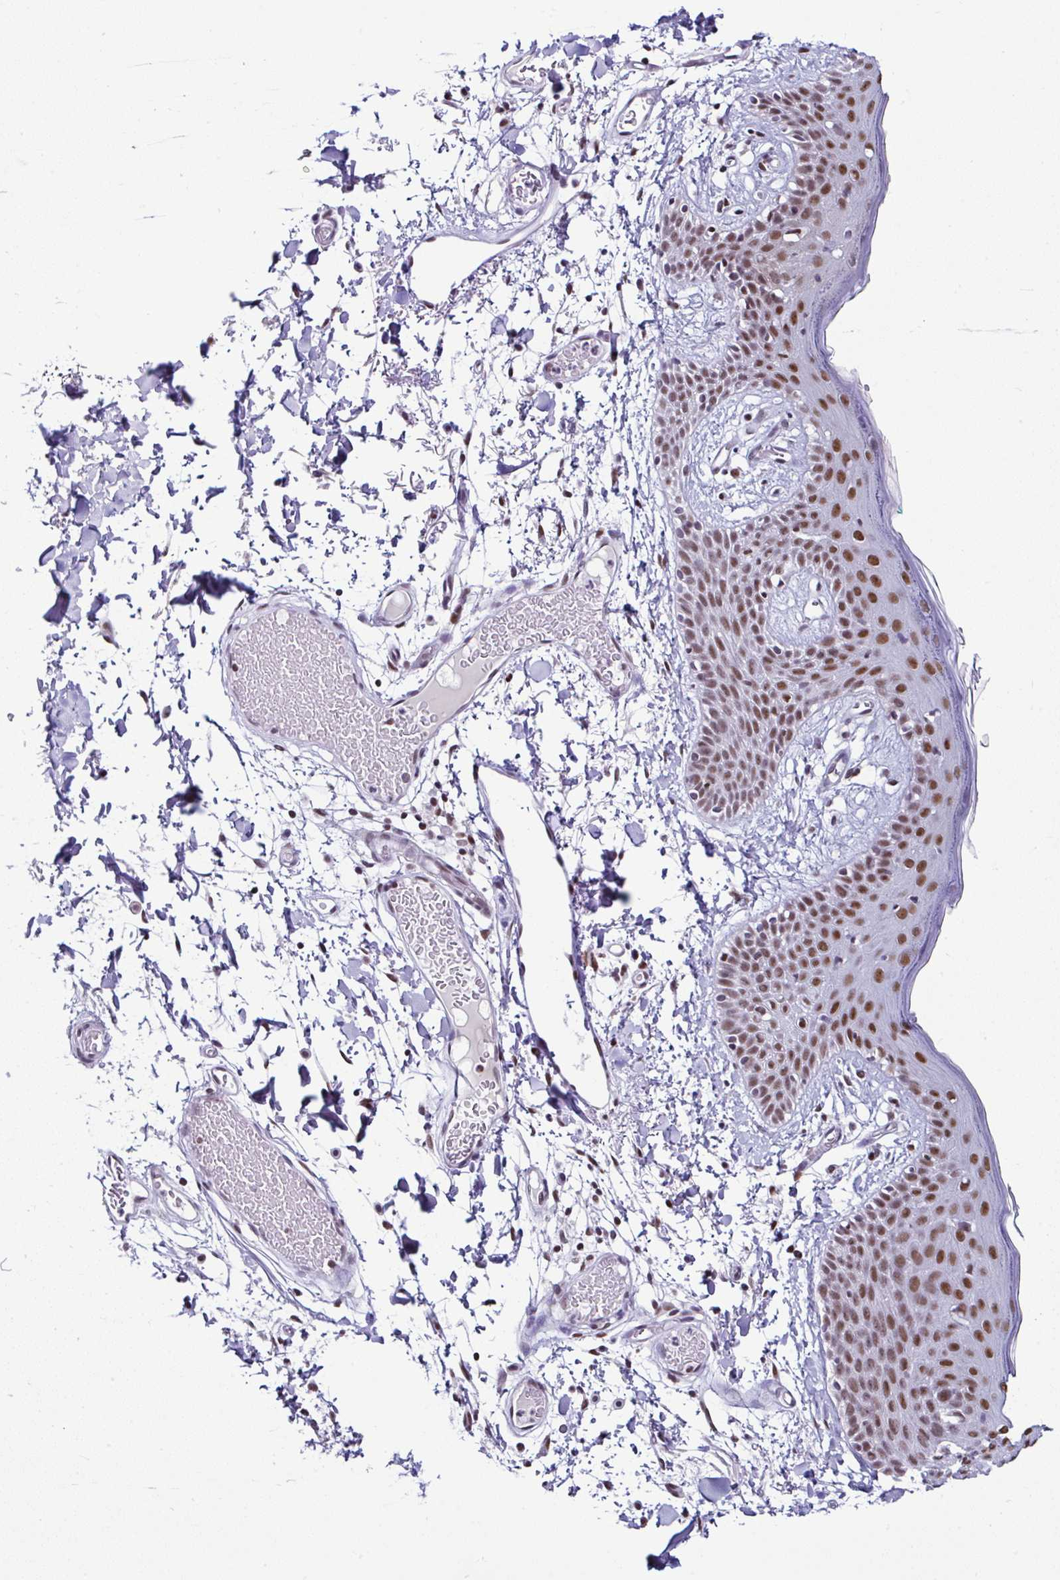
{"staining": {"intensity": "moderate", "quantity": ">75%", "location": "nuclear"}, "tissue": "skin", "cell_type": "Fibroblasts", "image_type": "normal", "snomed": [{"axis": "morphology", "description": "Normal tissue, NOS"}, {"axis": "topography", "description": "Skin"}], "caption": "This image displays IHC staining of unremarkable human skin, with medium moderate nuclear staining in about >75% of fibroblasts.", "gene": "DR1", "patient": {"sex": "male", "age": 79}}